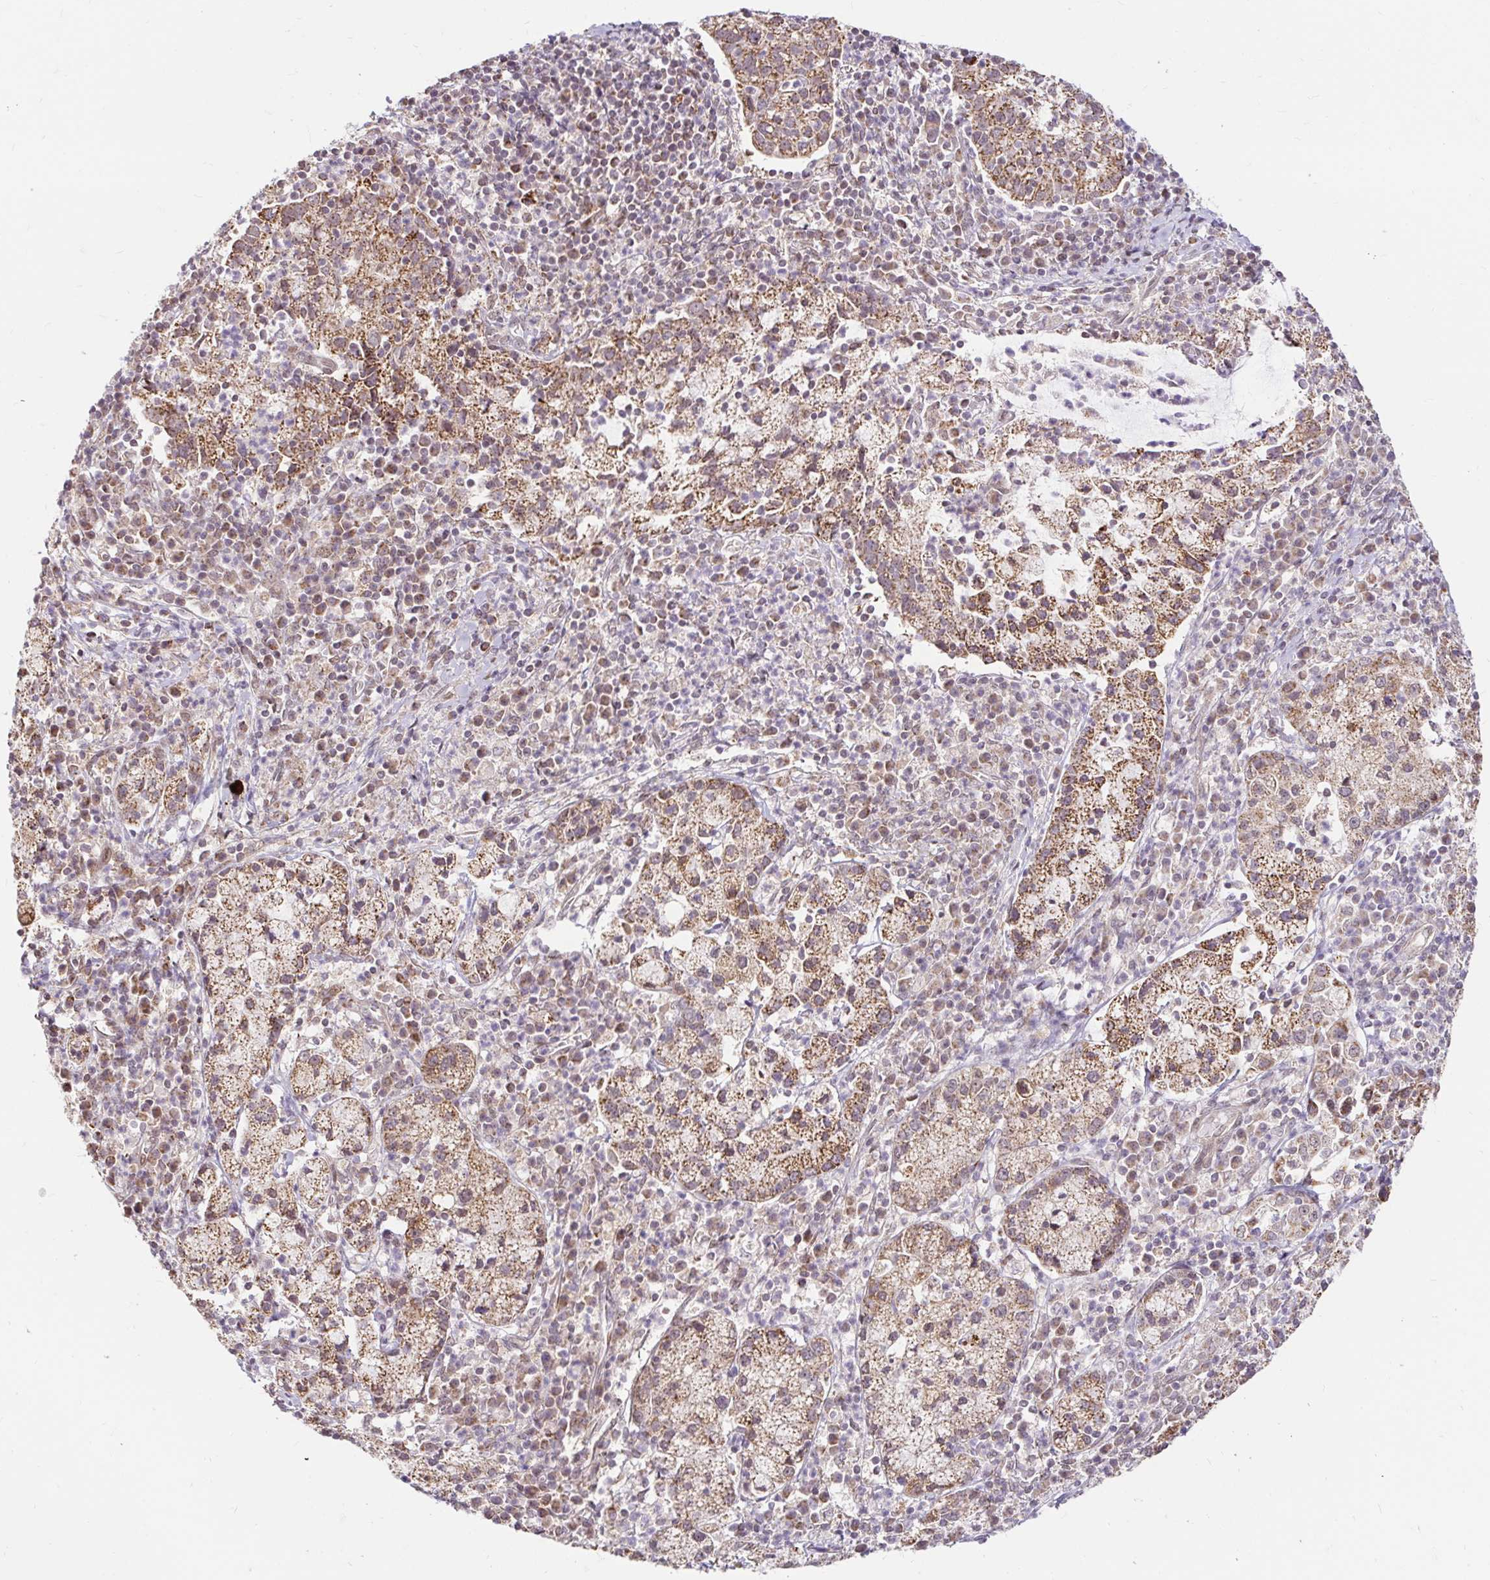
{"staining": {"intensity": "moderate", "quantity": ">75%", "location": "cytoplasmic/membranous"}, "tissue": "cervical cancer", "cell_type": "Tumor cells", "image_type": "cancer", "snomed": [{"axis": "morphology", "description": "Normal tissue, NOS"}, {"axis": "morphology", "description": "Adenocarcinoma, NOS"}, {"axis": "topography", "description": "Cervix"}], "caption": "IHC of cervical adenocarcinoma demonstrates medium levels of moderate cytoplasmic/membranous expression in about >75% of tumor cells.", "gene": "TIMM50", "patient": {"sex": "female", "age": 44}}